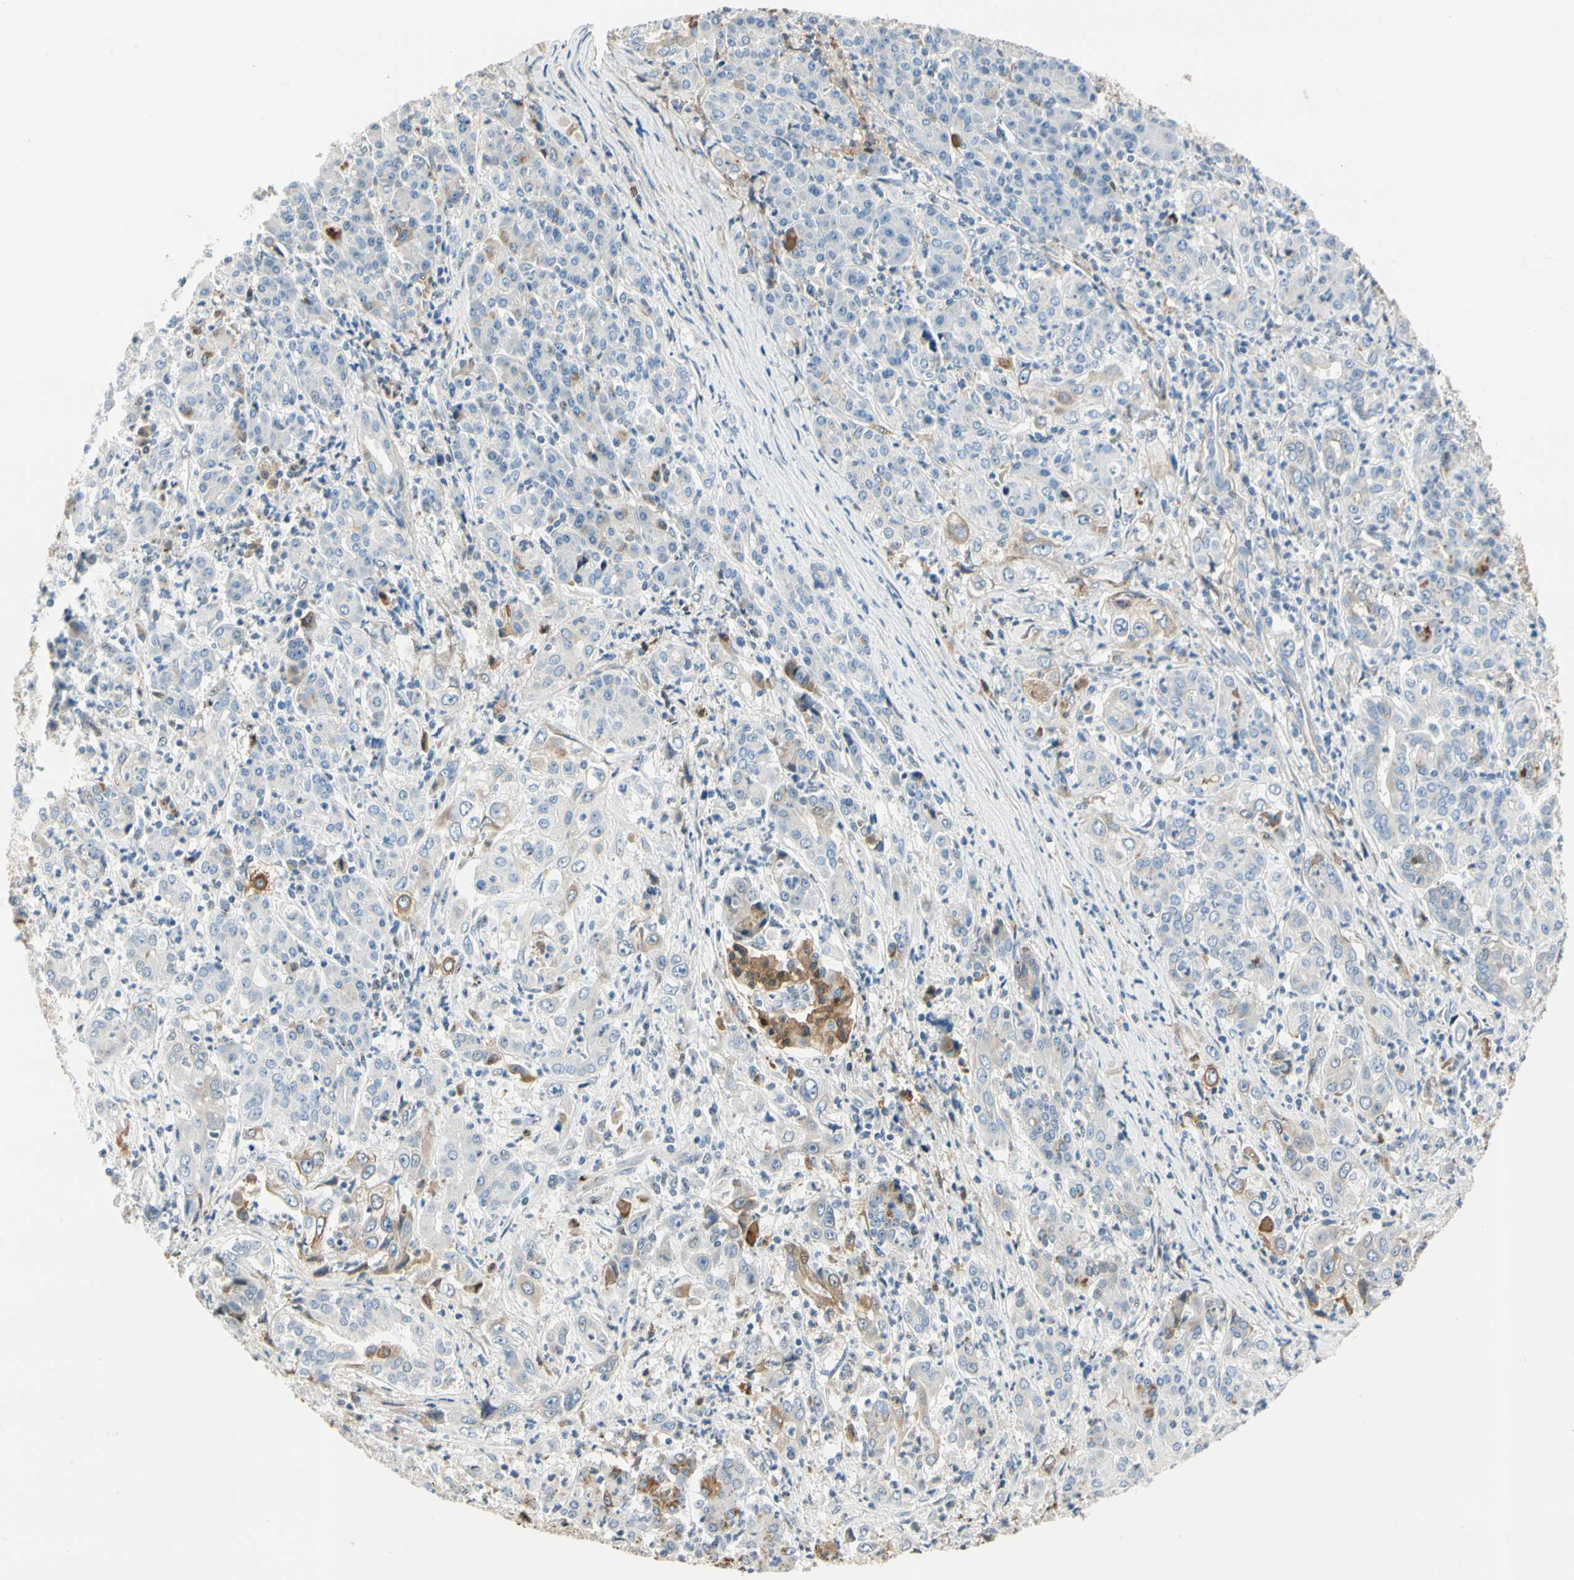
{"staining": {"intensity": "moderate", "quantity": "25%-75%", "location": "cytoplasmic/membranous"}, "tissue": "pancreatic cancer", "cell_type": "Tumor cells", "image_type": "cancer", "snomed": [{"axis": "morphology", "description": "Adenocarcinoma, NOS"}, {"axis": "topography", "description": "Pancreas"}], "caption": "Immunohistochemistry histopathology image of adenocarcinoma (pancreatic) stained for a protein (brown), which reveals medium levels of moderate cytoplasmic/membranous staining in approximately 25%-75% of tumor cells.", "gene": "LAMB3", "patient": {"sex": "male", "age": 70}}